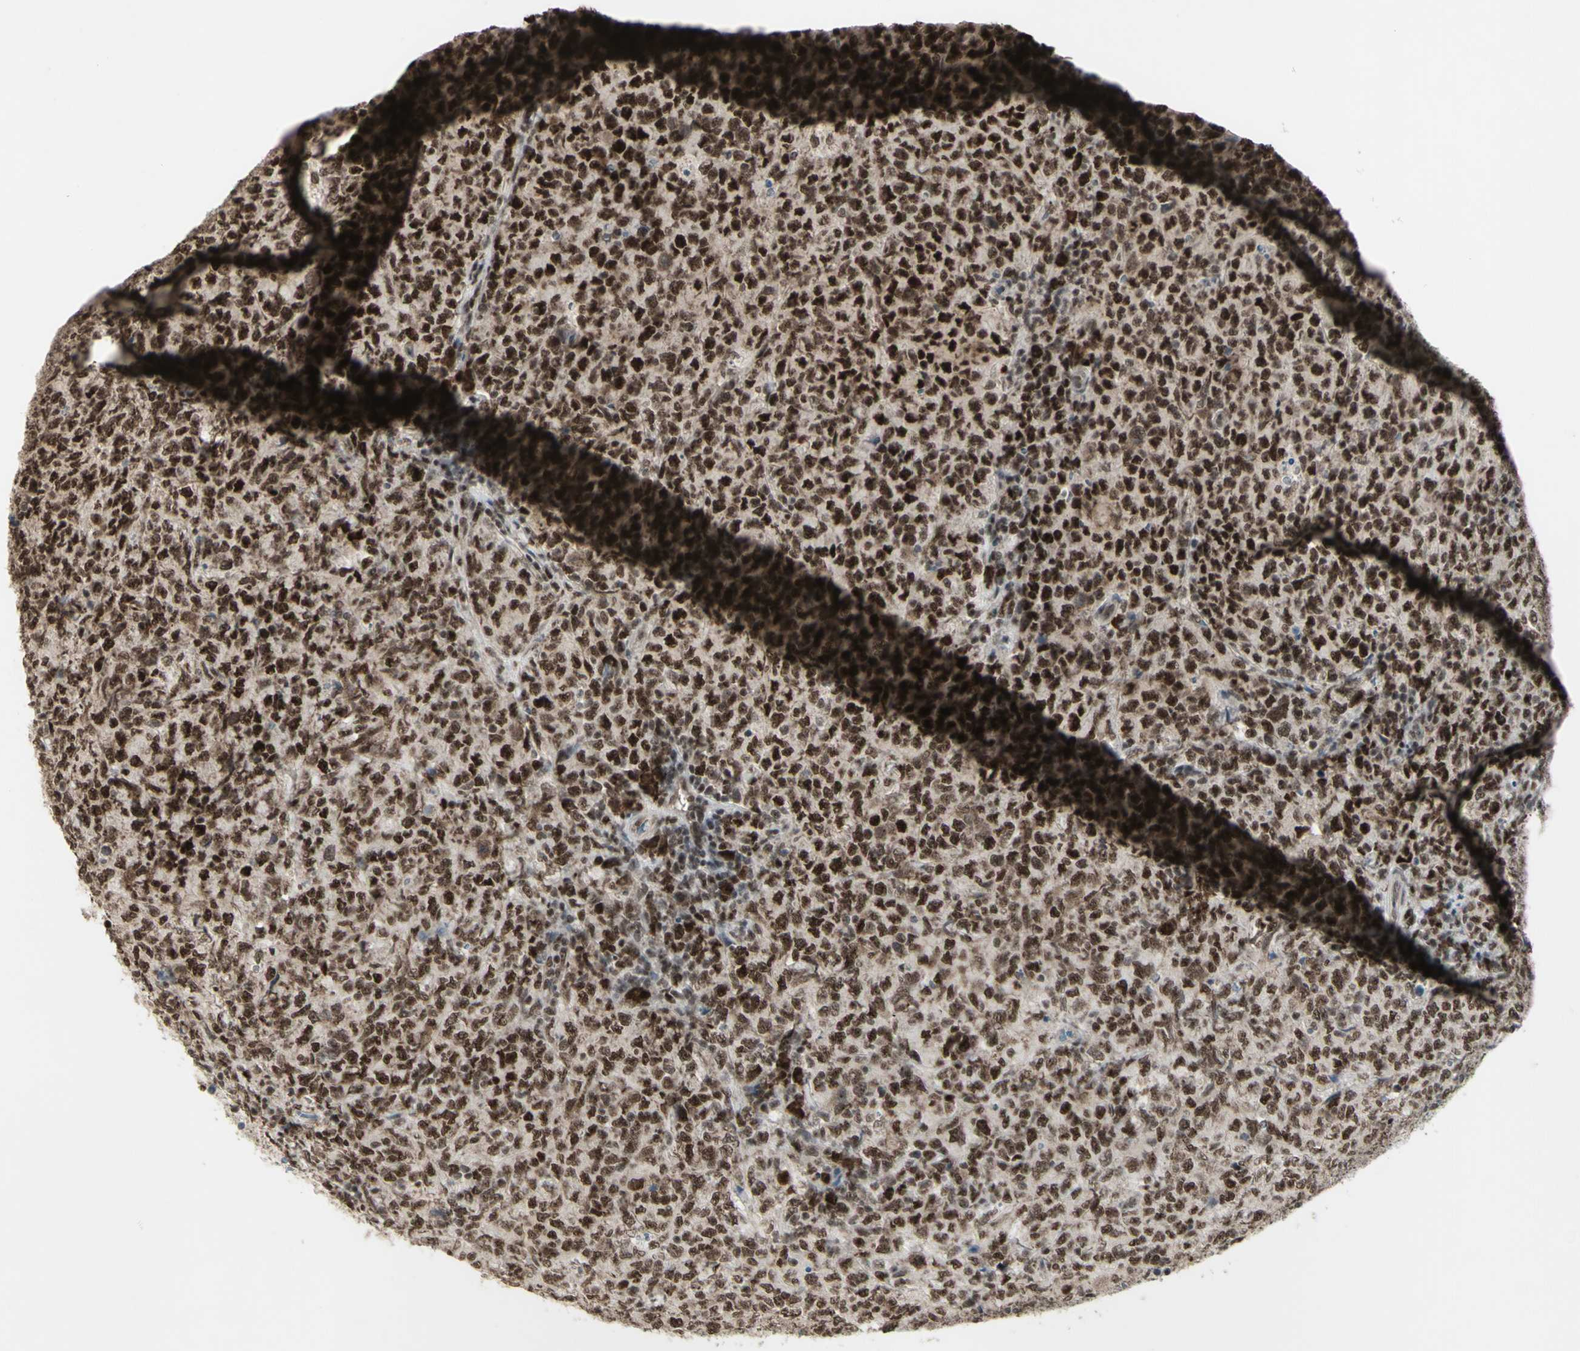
{"staining": {"intensity": "strong", "quantity": ">75%", "location": "nuclear"}, "tissue": "lymphoma", "cell_type": "Tumor cells", "image_type": "cancer", "snomed": [{"axis": "morphology", "description": "Malignant lymphoma, non-Hodgkin's type, High grade"}, {"axis": "topography", "description": "Tonsil"}], "caption": "Lymphoma tissue exhibits strong nuclear expression in about >75% of tumor cells, visualized by immunohistochemistry.", "gene": "CCNT1", "patient": {"sex": "female", "age": 36}}